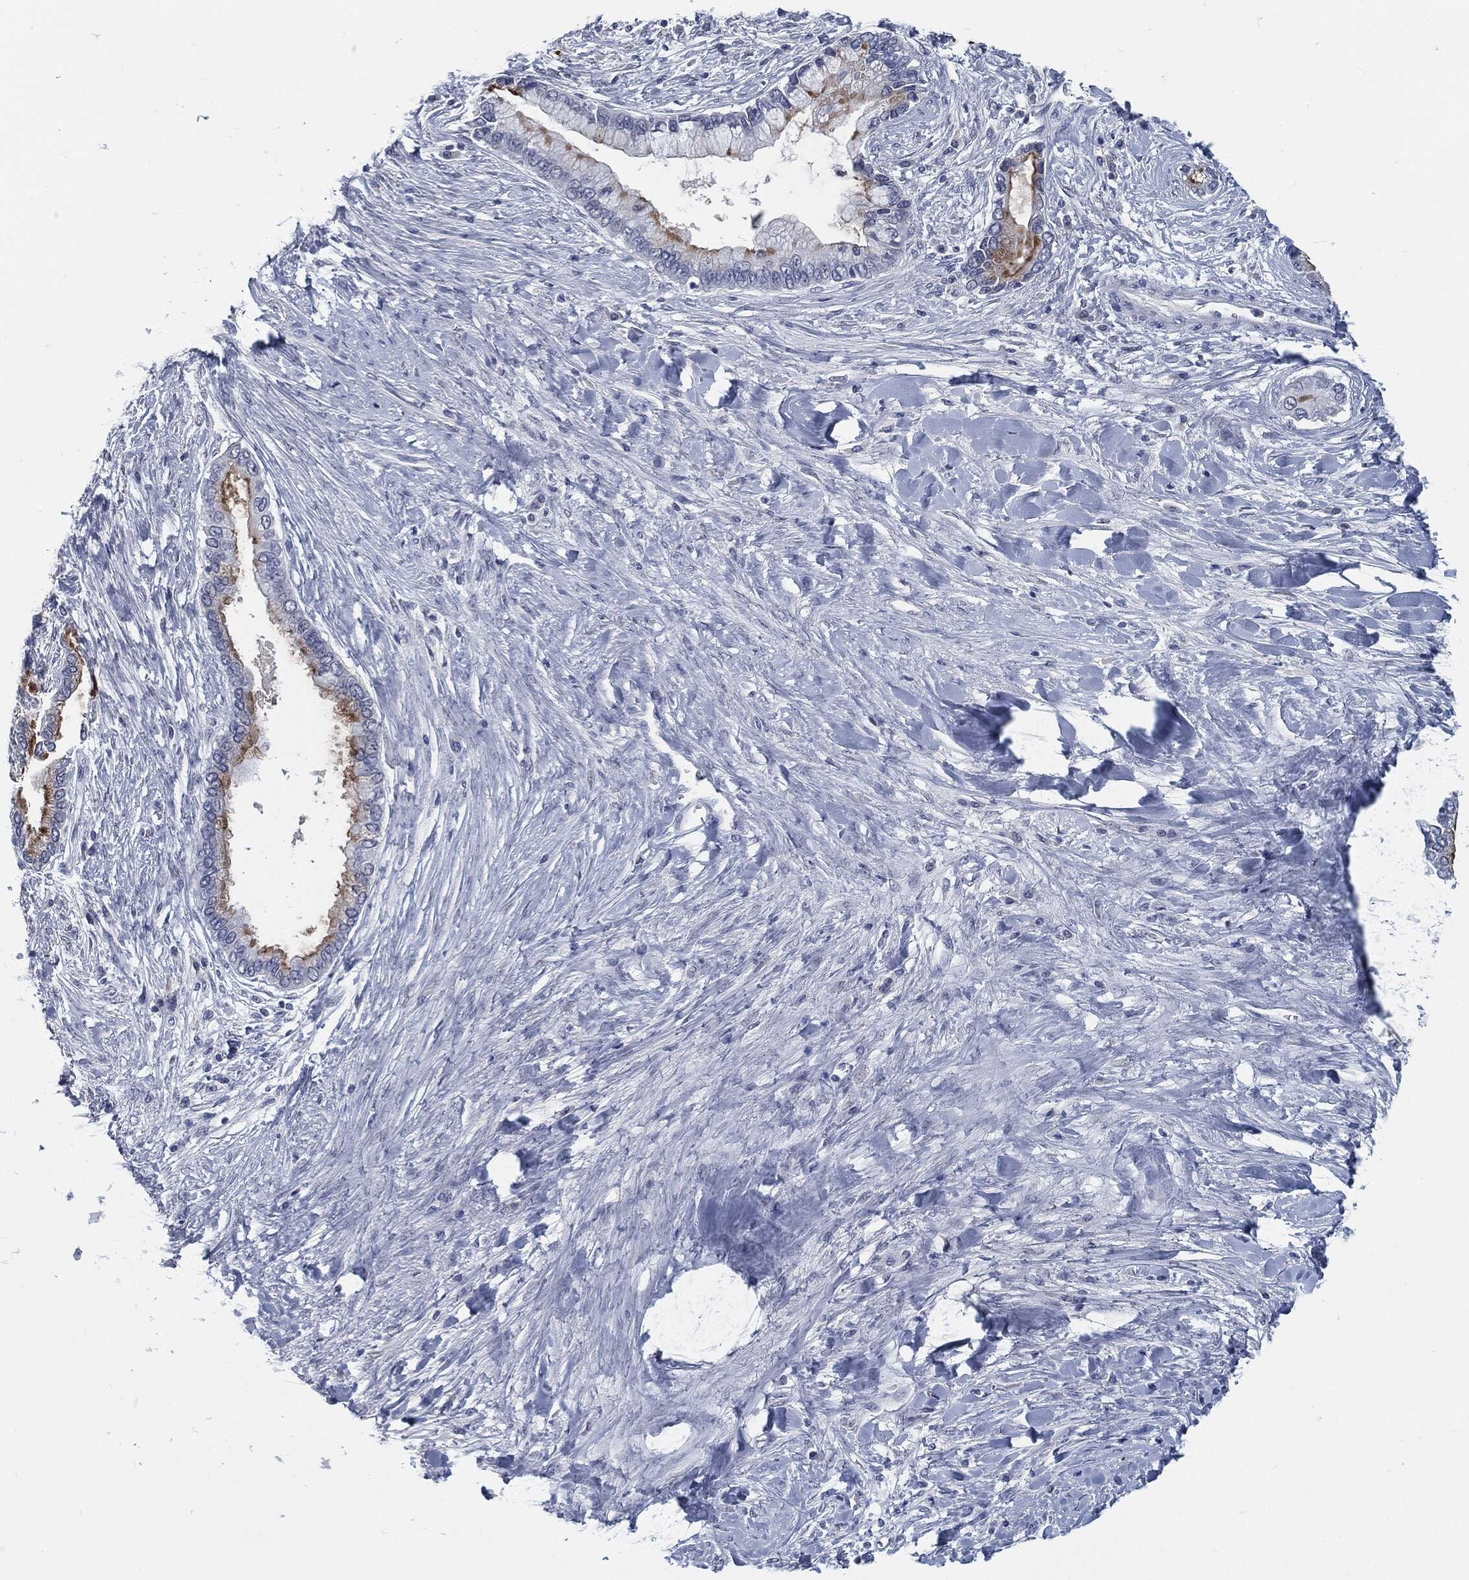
{"staining": {"intensity": "moderate", "quantity": "<25%", "location": "cytoplasmic/membranous"}, "tissue": "liver cancer", "cell_type": "Tumor cells", "image_type": "cancer", "snomed": [{"axis": "morphology", "description": "Cholangiocarcinoma"}, {"axis": "topography", "description": "Liver"}], "caption": "Protein staining of liver cancer (cholangiocarcinoma) tissue reveals moderate cytoplasmic/membranous positivity in approximately <25% of tumor cells. Using DAB (3,3'-diaminobenzidine) (brown) and hematoxylin (blue) stains, captured at high magnification using brightfield microscopy.", "gene": "PROM1", "patient": {"sex": "male", "age": 50}}